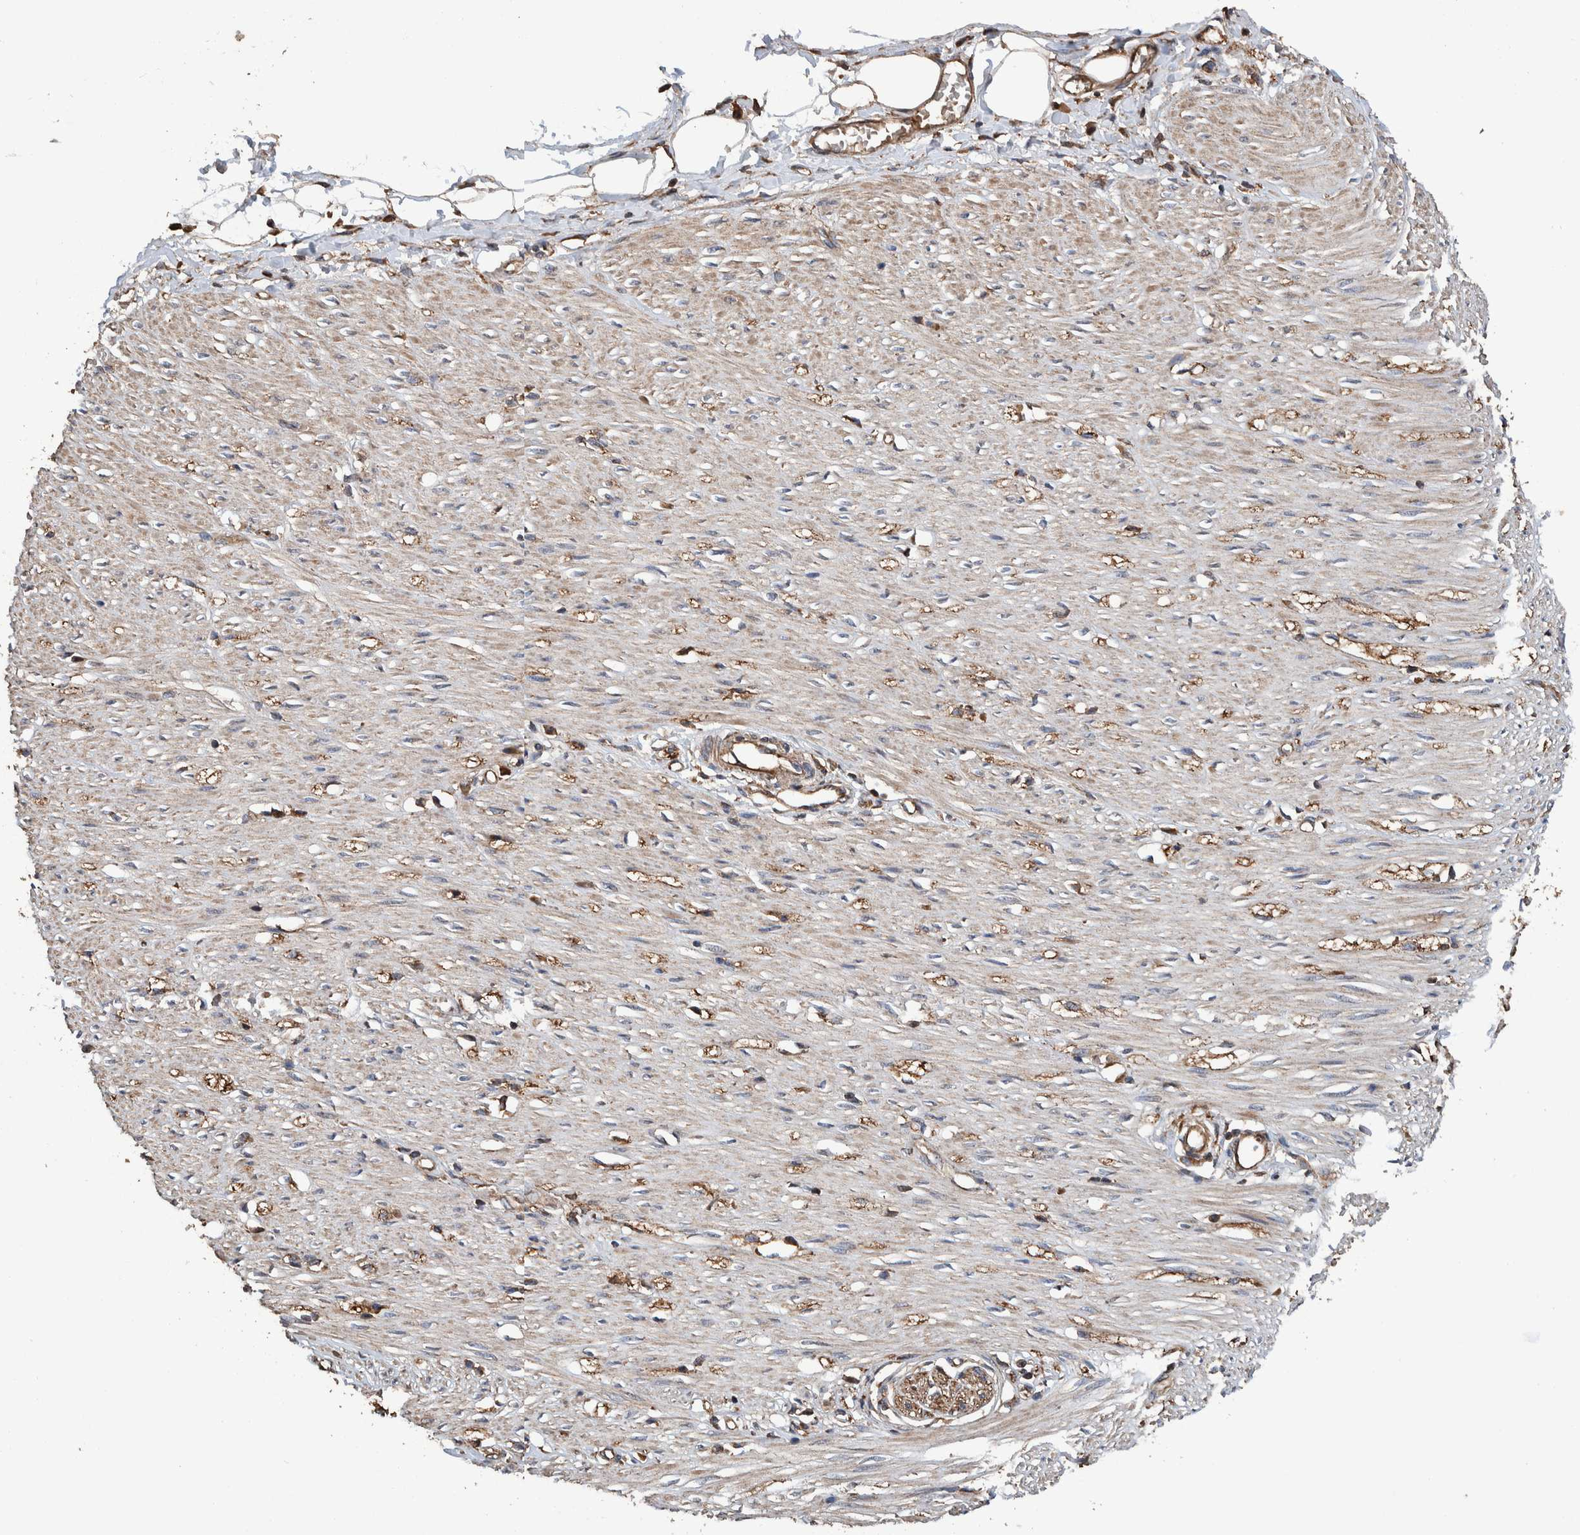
{"staining": {"intensity": "moderate", "quantity": "25%-75%", "location": "cytoplasmic/membranous"}, "tissue": "adipose tissue", "cell_type": "Adipocytes", "image_type": "normal", "snomed": [{"axis": "morphology", "description": "Normal tissue, NOS"}, {"axis": "morphology", "description": "Adenocarcinoma, NOS"}, {"axis": "topography", "description": "Colon"}, {"axis": "topography", "description": "Peripheral nerve tissue"}], "caption": "A micrograph showing moderate cytoplasmic/membranous expression in about 25%-75% of adipocytes in unremarkable adipose tissue, as visualized by brown immunohistochemical staining.", "gene": "ENSG00000251537", "patient": {"sex": "male", "age": 14}}